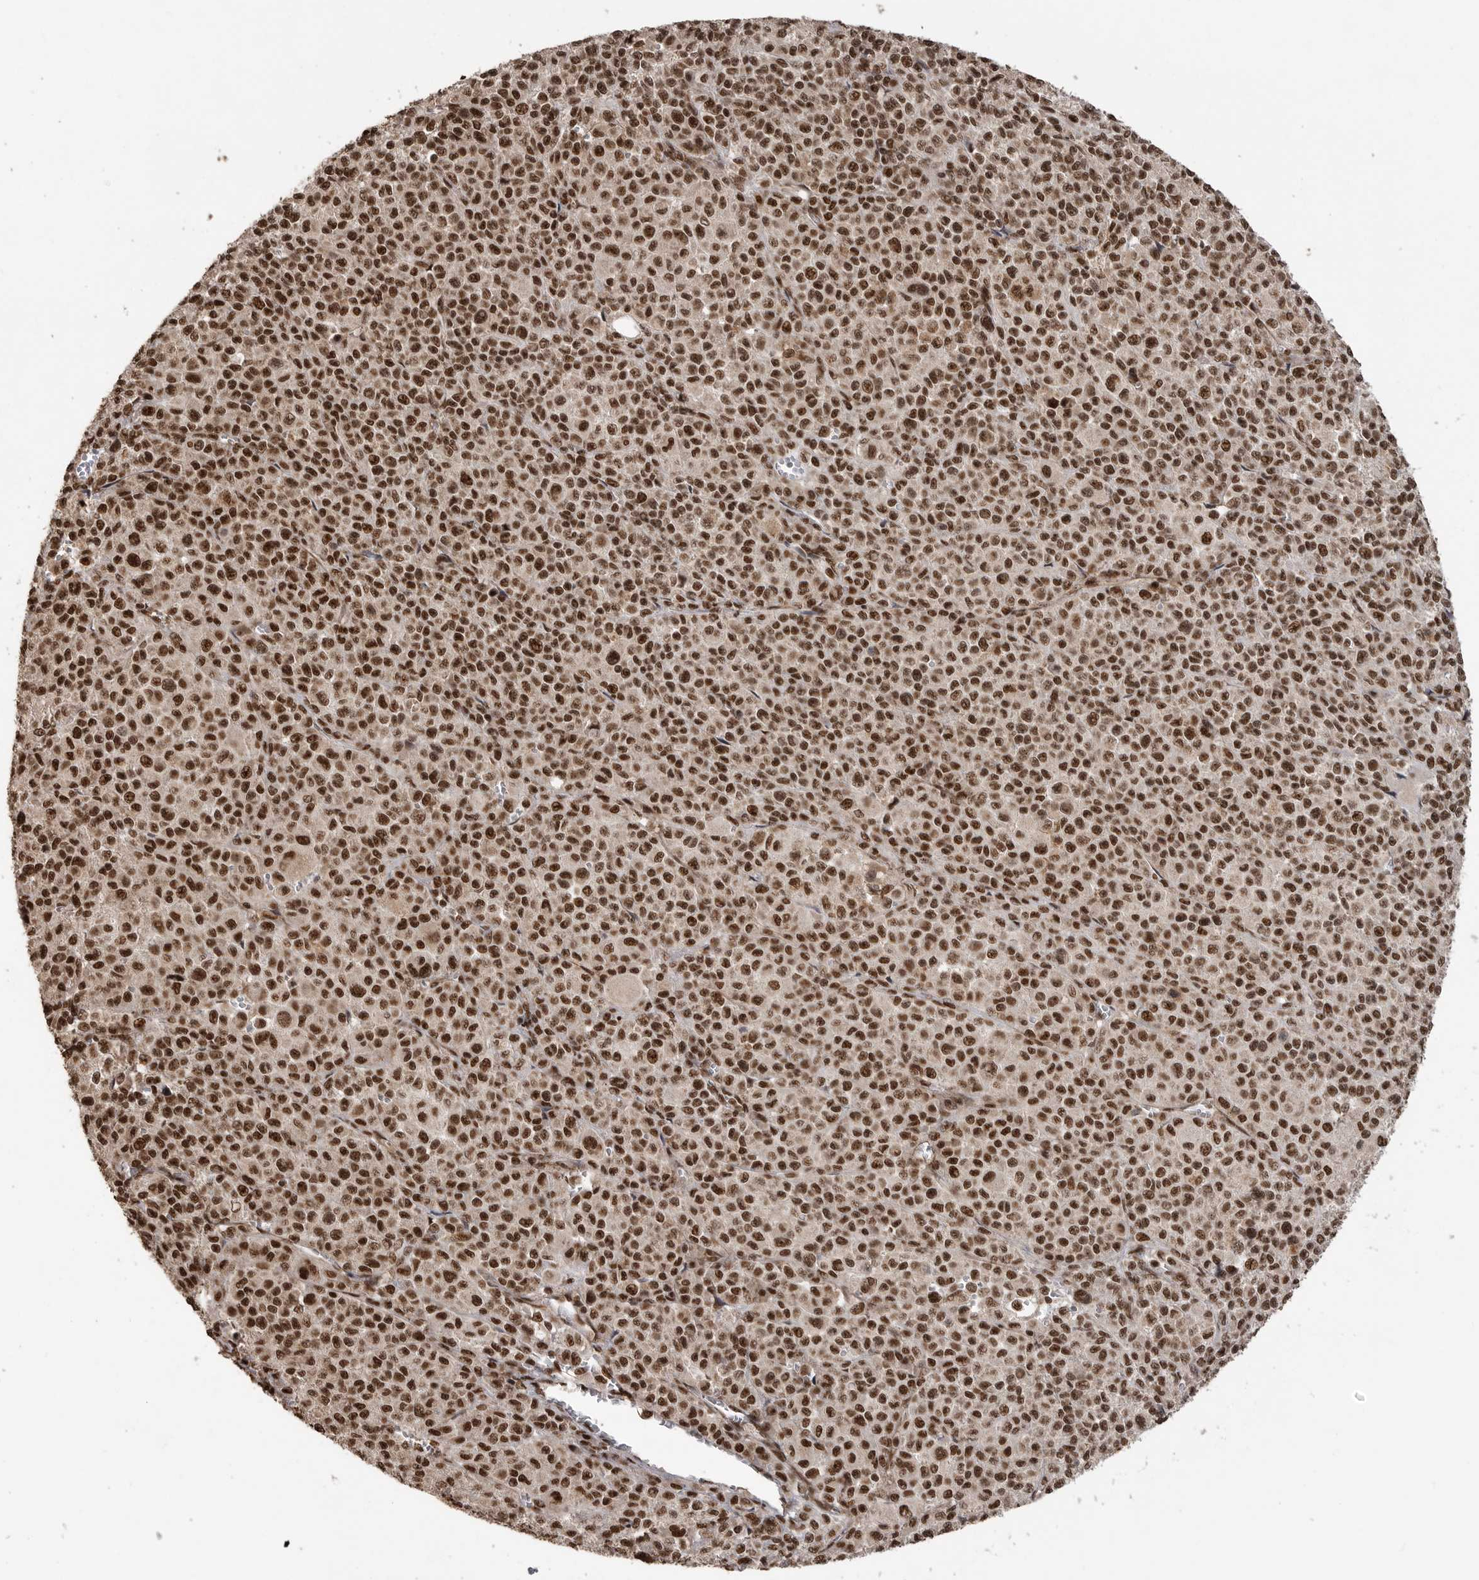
{"staining": {"intensity": "strong", "quantity": ">75%", "location": "nuclear"}, "tissue": "melanoma", "cell_type": "Tumor cells", "image_type": "cancer", "snomed": [{"axis": "morphology", "description": "Malignant melanoma, Metastatic site"}, {"axis": "topography", "description": "Skin"}], "caption": "The immunohistochemical stain labels strong nuclear positivity in tumor cells of malignant melanoma (metastatic site) tissue.", "gene": "PPP1R8", "patient": {"sex": "female", "age": 74}}